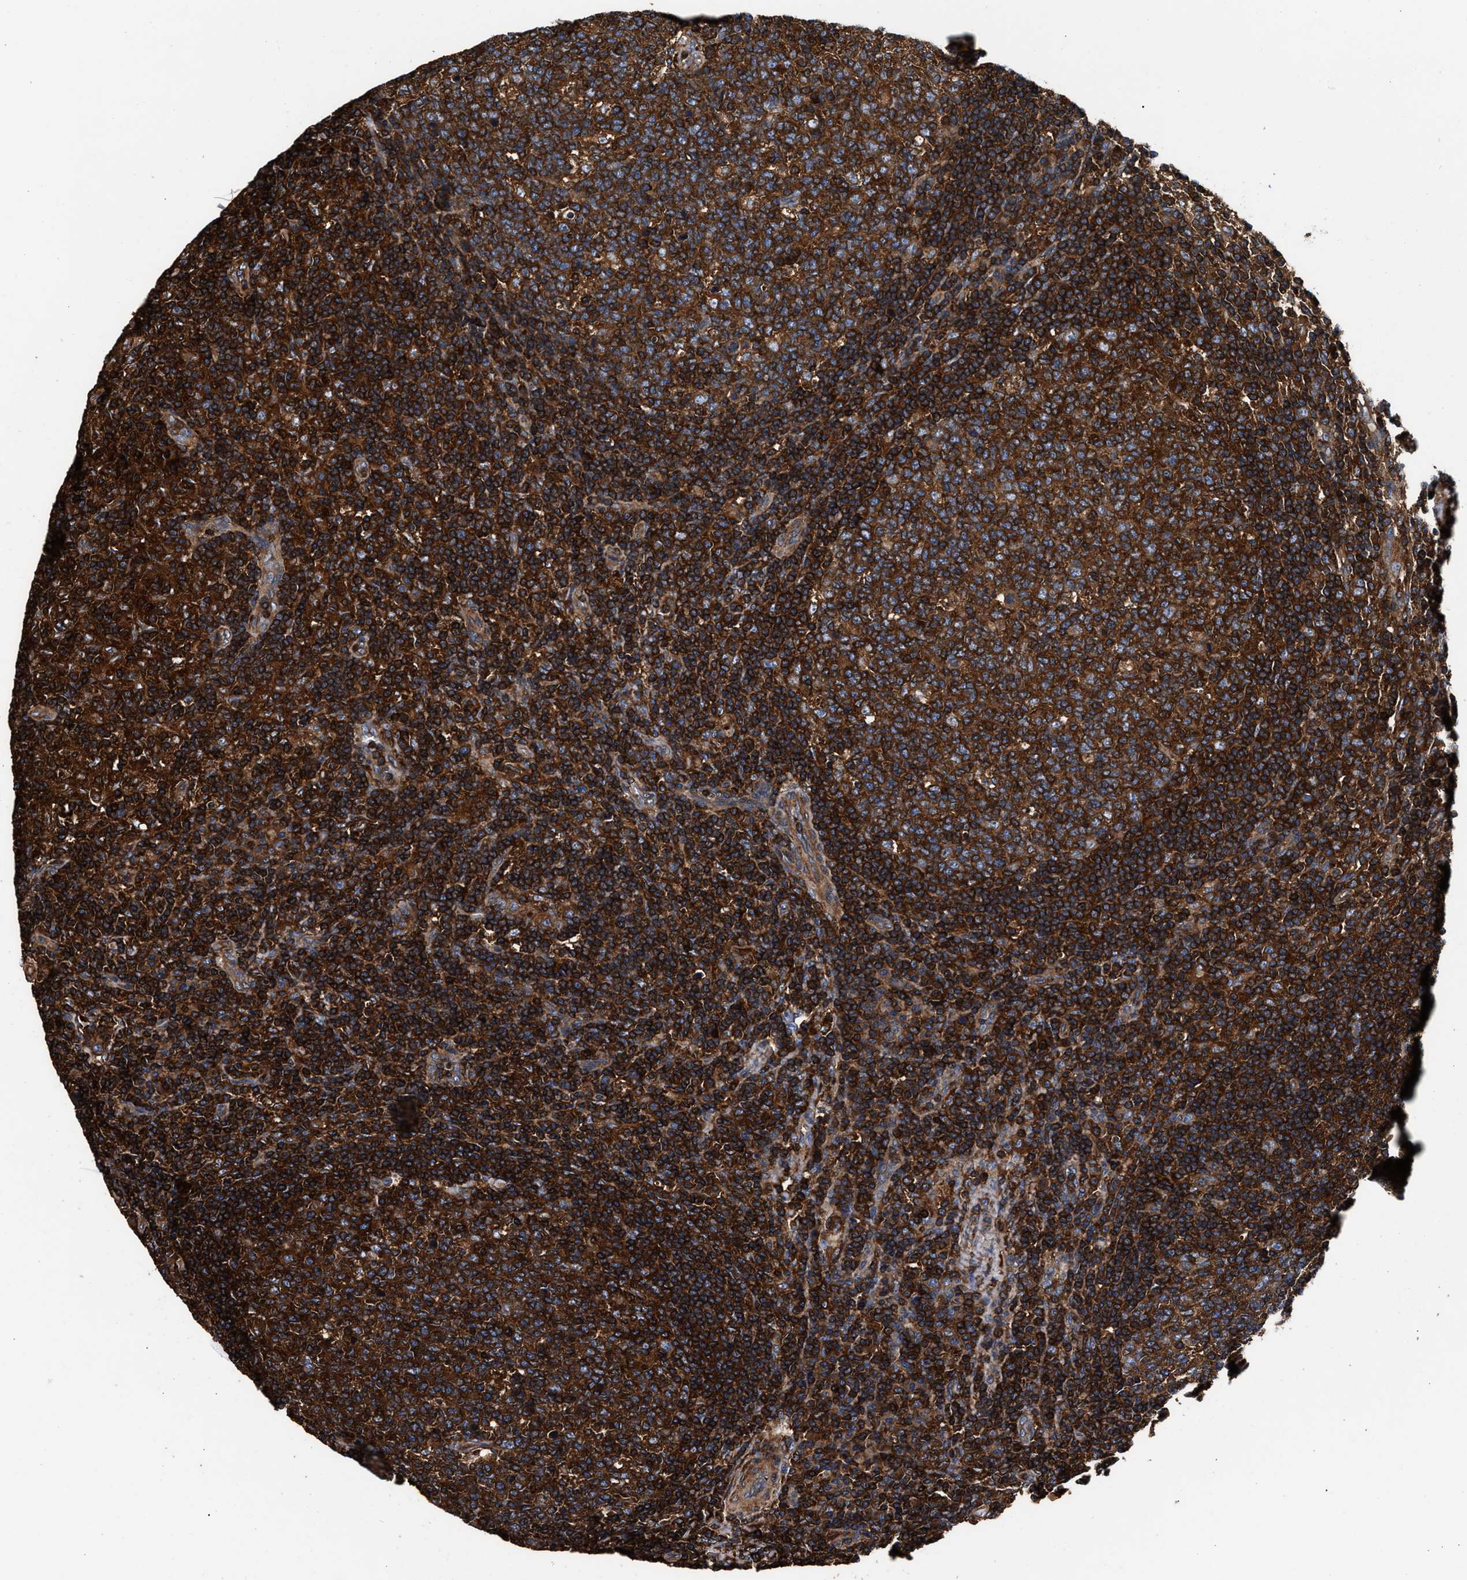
{"staining": {"intensity": "strong", "quantity": ">75%", "location": "cytoplasmic/membranous"}, "tissue": "lymph node", "cell_type": "Germinal center cells", "image_type": "normal", "snomed": [{"axis": "morphology", "description": "Normal tissue, NOS"}, {"axis": "morphology", "description": "Inflammation, NOS"}, {"axis": "topography", "description": "Lymph node"}], "caption": "About >75% of germinal center cells in benign lymph node display strong cytoplasmic/membranous protein staining as visualized by brown immunohistochemical staining.", "gene": "ENSG00000286112", "patient": {"sex": "male", "age": 55}}